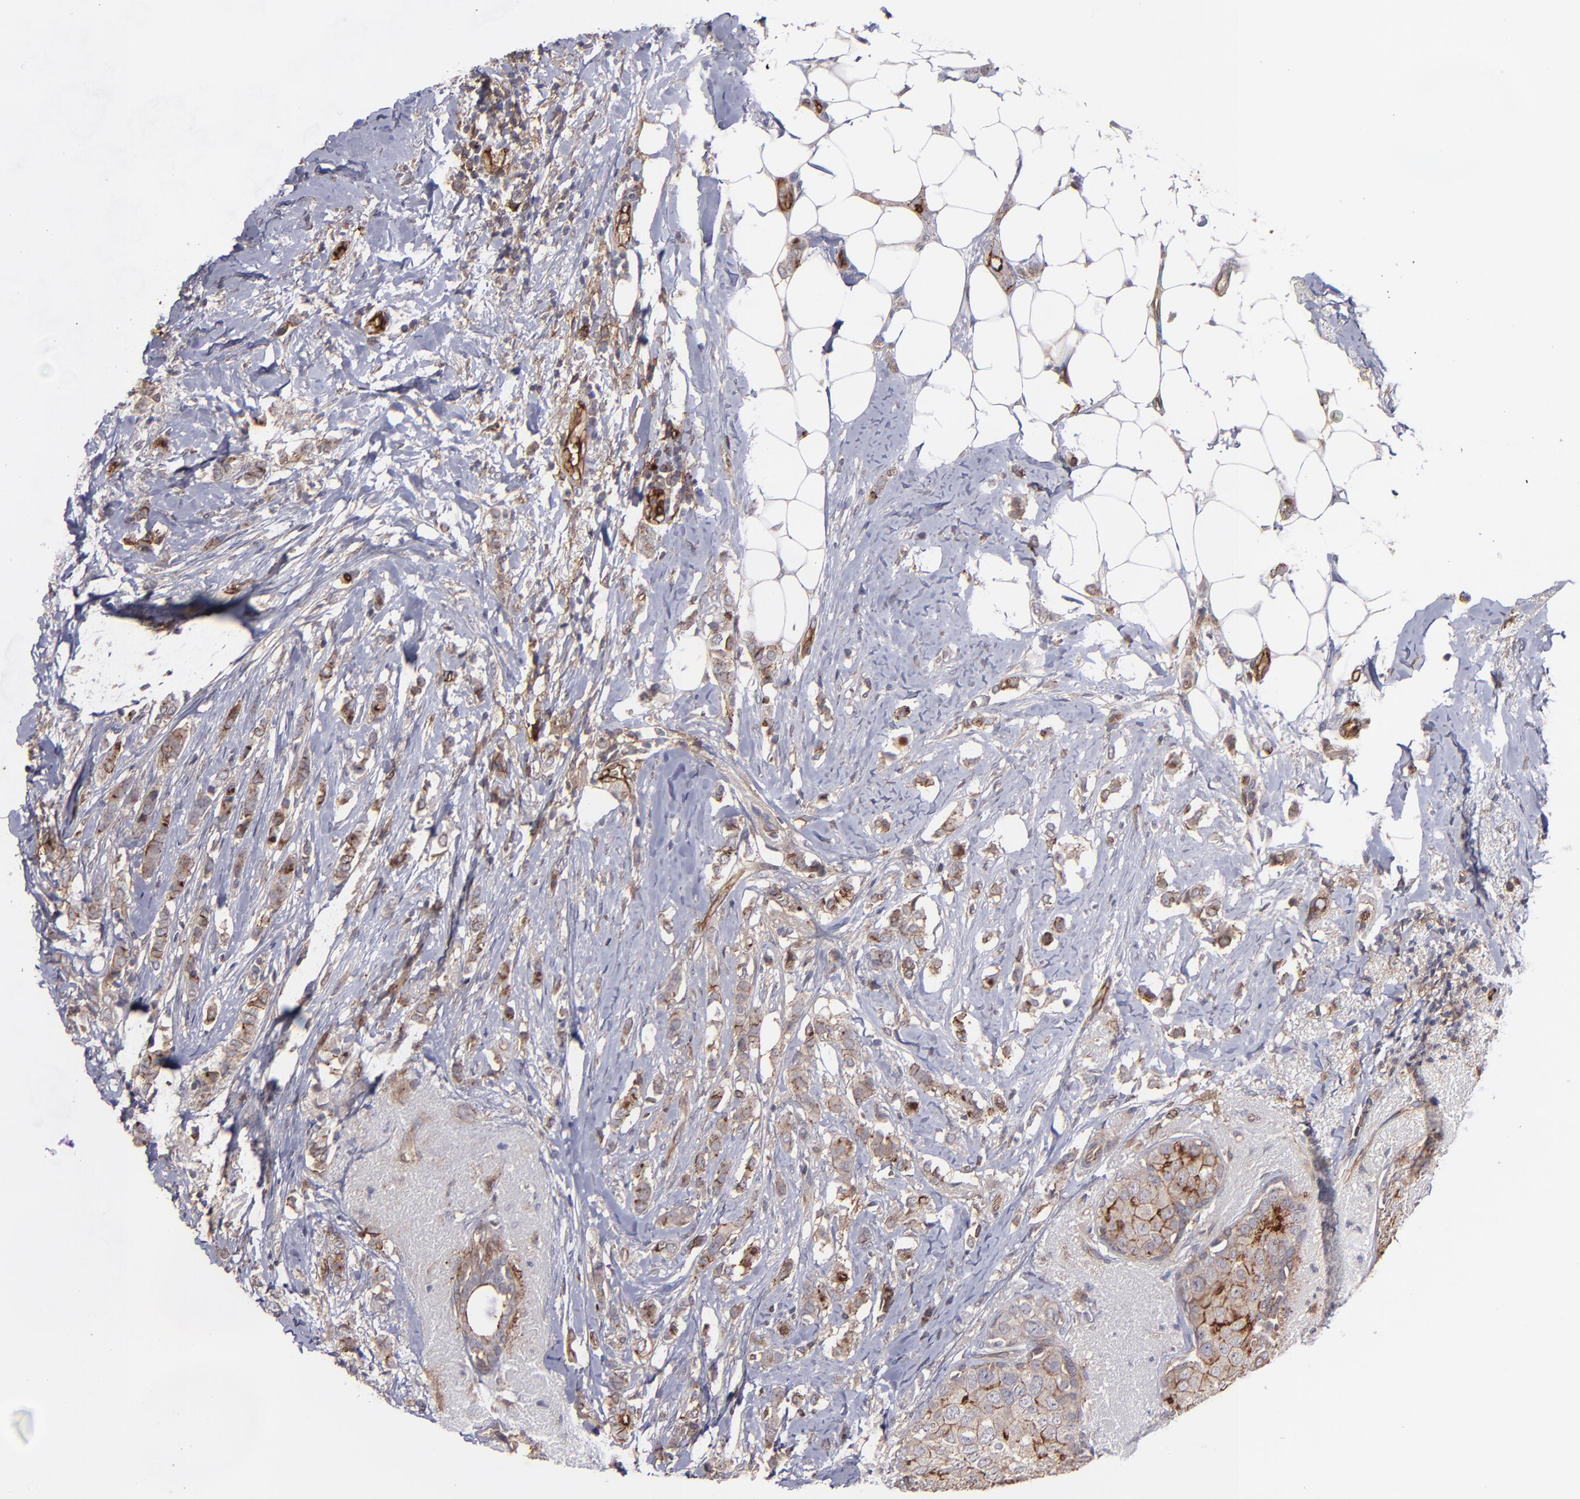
{"staining": {"intensity": "weak", "quantity": "25%-75%", "location": "cytoplasmic/membranous"}, "tissue": "breast cancer", "cell_type": "Tumor cells", "image_type": "cancer", "snomed": [{"axis": "morphology", "description": "Lobular carcinoma"}, {"axis": "topography", "description": "Breast"}], "caption": "Immunohistochemistry (DAB (3,3'-diaminobenzidine)) staining of breast lobular carcinoma demonstrates weak cytoplasmic/membranous protein positivity in about 25%-75% of tumor cells. The protein is stained brown, and the nuclei are stained in blue (DAB (3,3'-diaminobenzidine) IHC with brightfield microscopy, high magnification).", "gene": "ICAM1", "patient": {"sex": "female", "age": 55}}